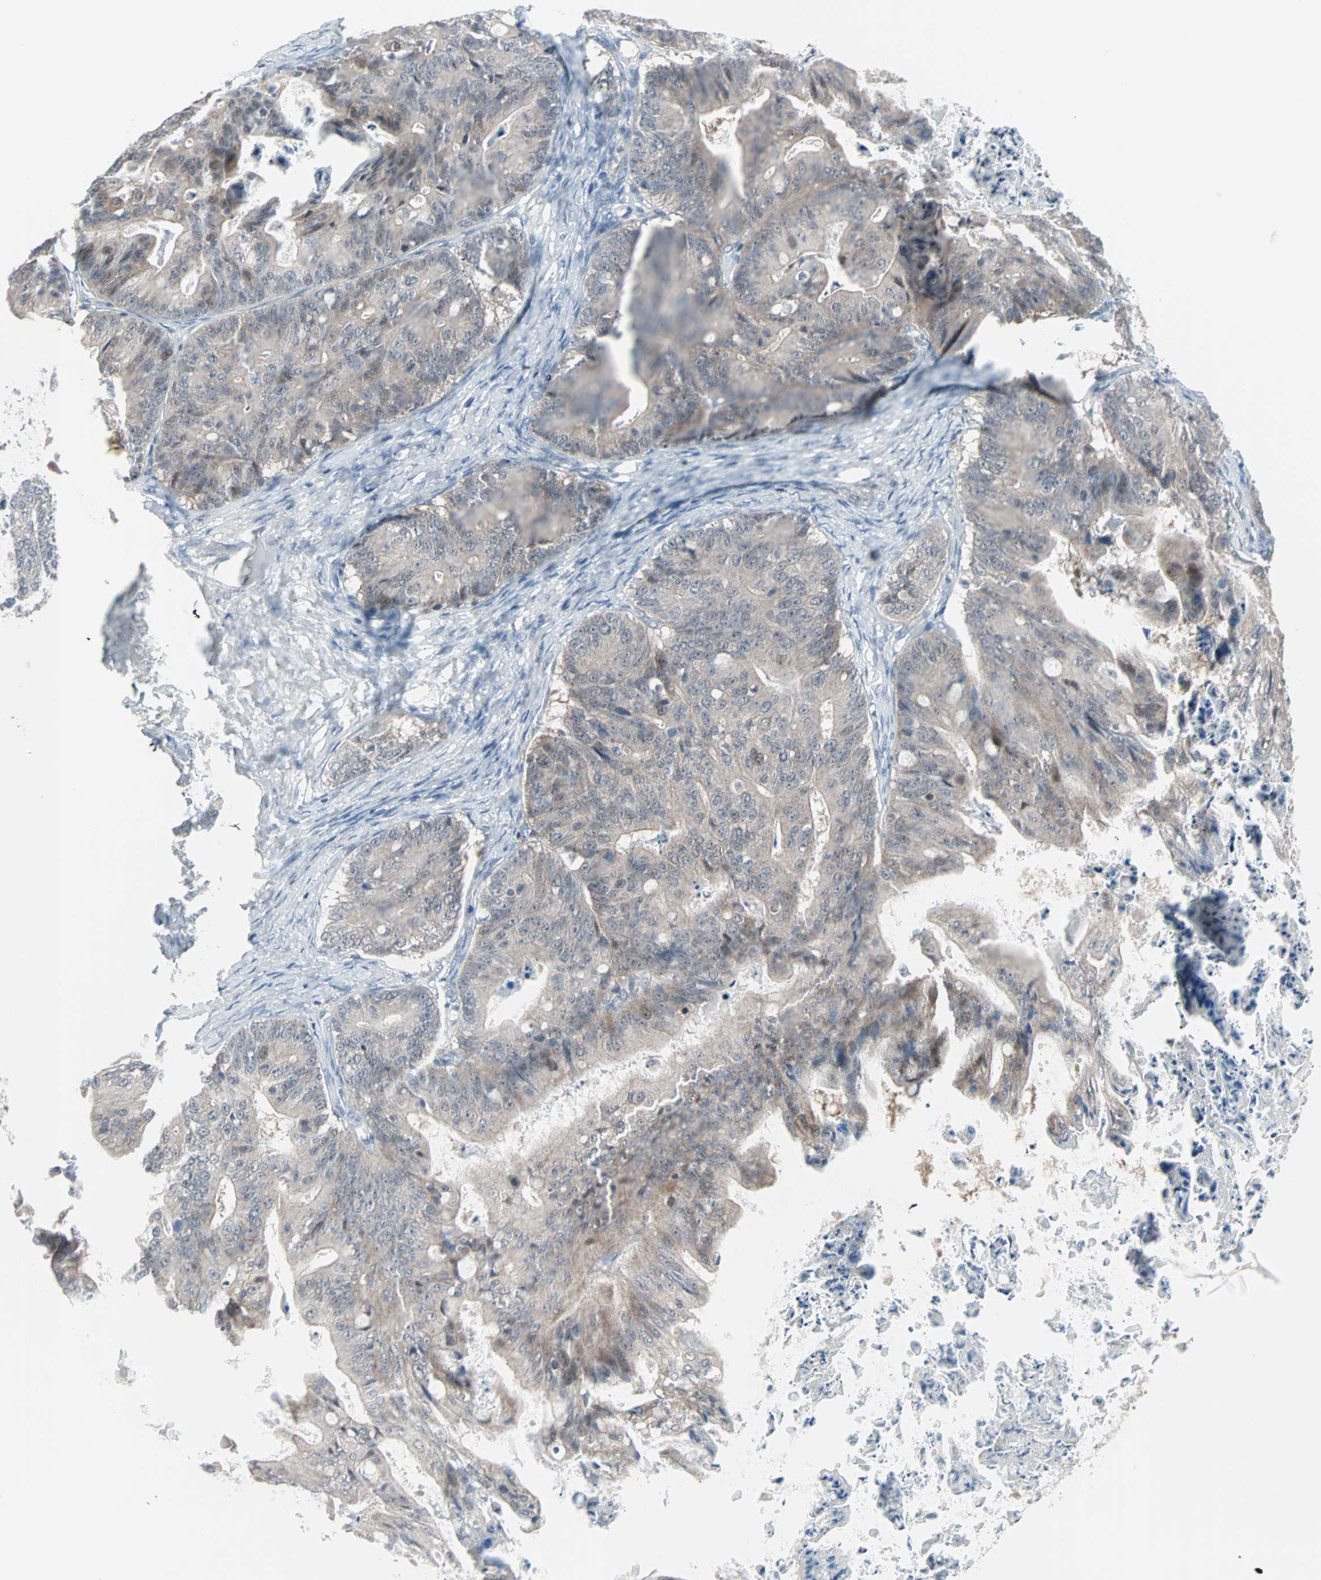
{"staining": {"intensity": "weak", "quantity": "25%-75%", "location": "cytoplasmic/membranous"}, "tissue": "ovarian cancer", "cell_type": "Tumor cells", "image_type": "cancer", "snomed": [{"axis": "morphology", "description": "Cystadenocarcinoma, mucinous, NOS"}, {"axis": "topography", "description": "Ovary"}], "caption": "Ovarian cancer stained for a protein shows weak cytoplasmic/membranous positivity in tumor cells.", "gene": "CASP3", "patient": {"sex": "female", "age": 37}}